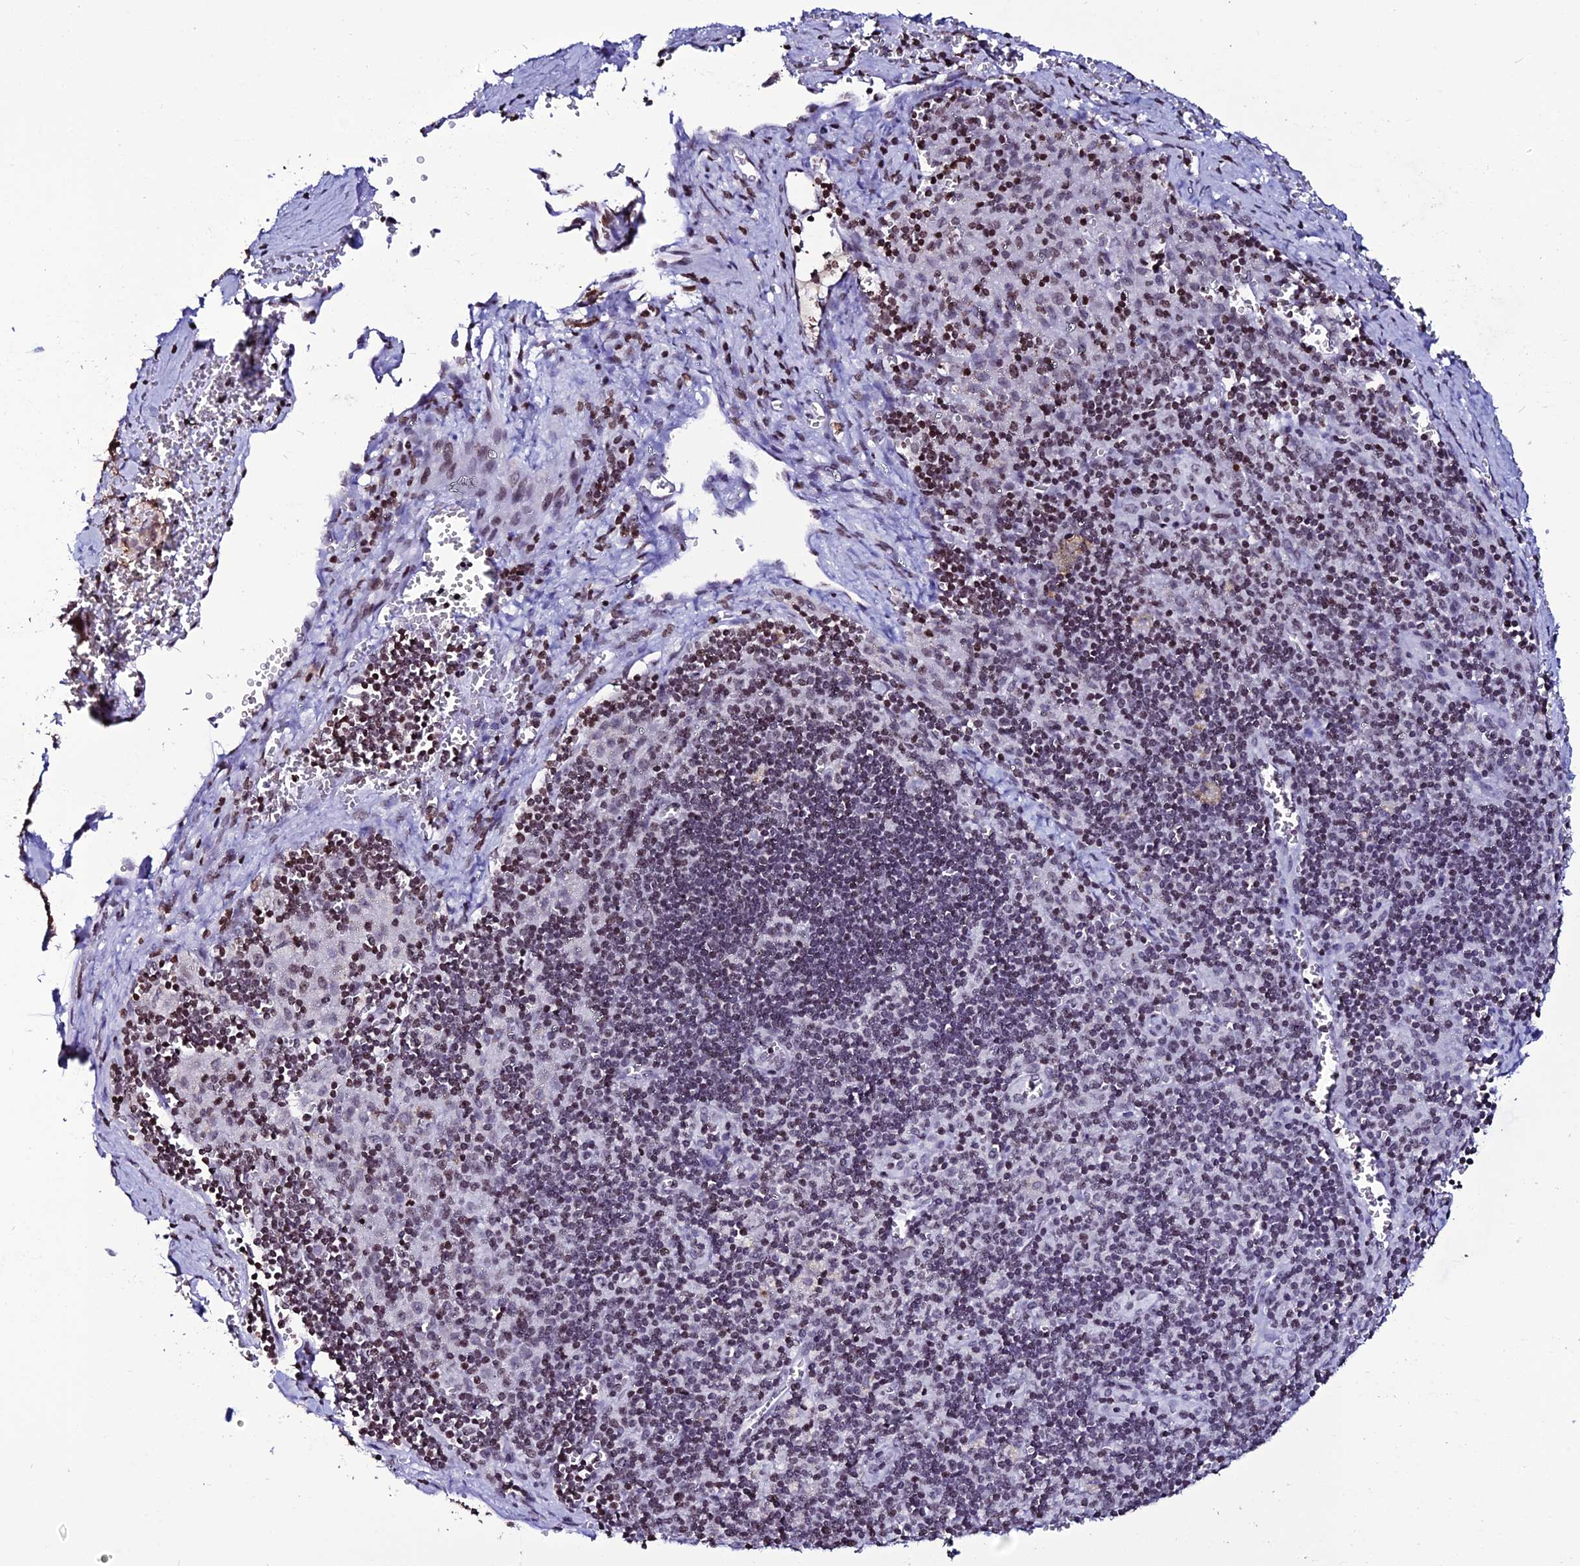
{"staining": {"intensity": "moderate", "quantity": "25%-75%", "location": "nuclear"}, "tissue": "pancreatic cancer", "cell_type": "Tumor cells", "image_type": "cancer", "snomed": [{"axis": "morphology", "description": "Adenocarcinoma, NOS"}, {"axis": "topography", "description": "Pancreas"}], "caption": "About 25%-75% of tumor cells in adenocarcinoma (pancreatic) exhibit moderate nuclear protein positivity as visualized by brown immunohistochemical staining.", "gene": "MACROH2A2", "patient": {"sex": "male", "age": 65}}